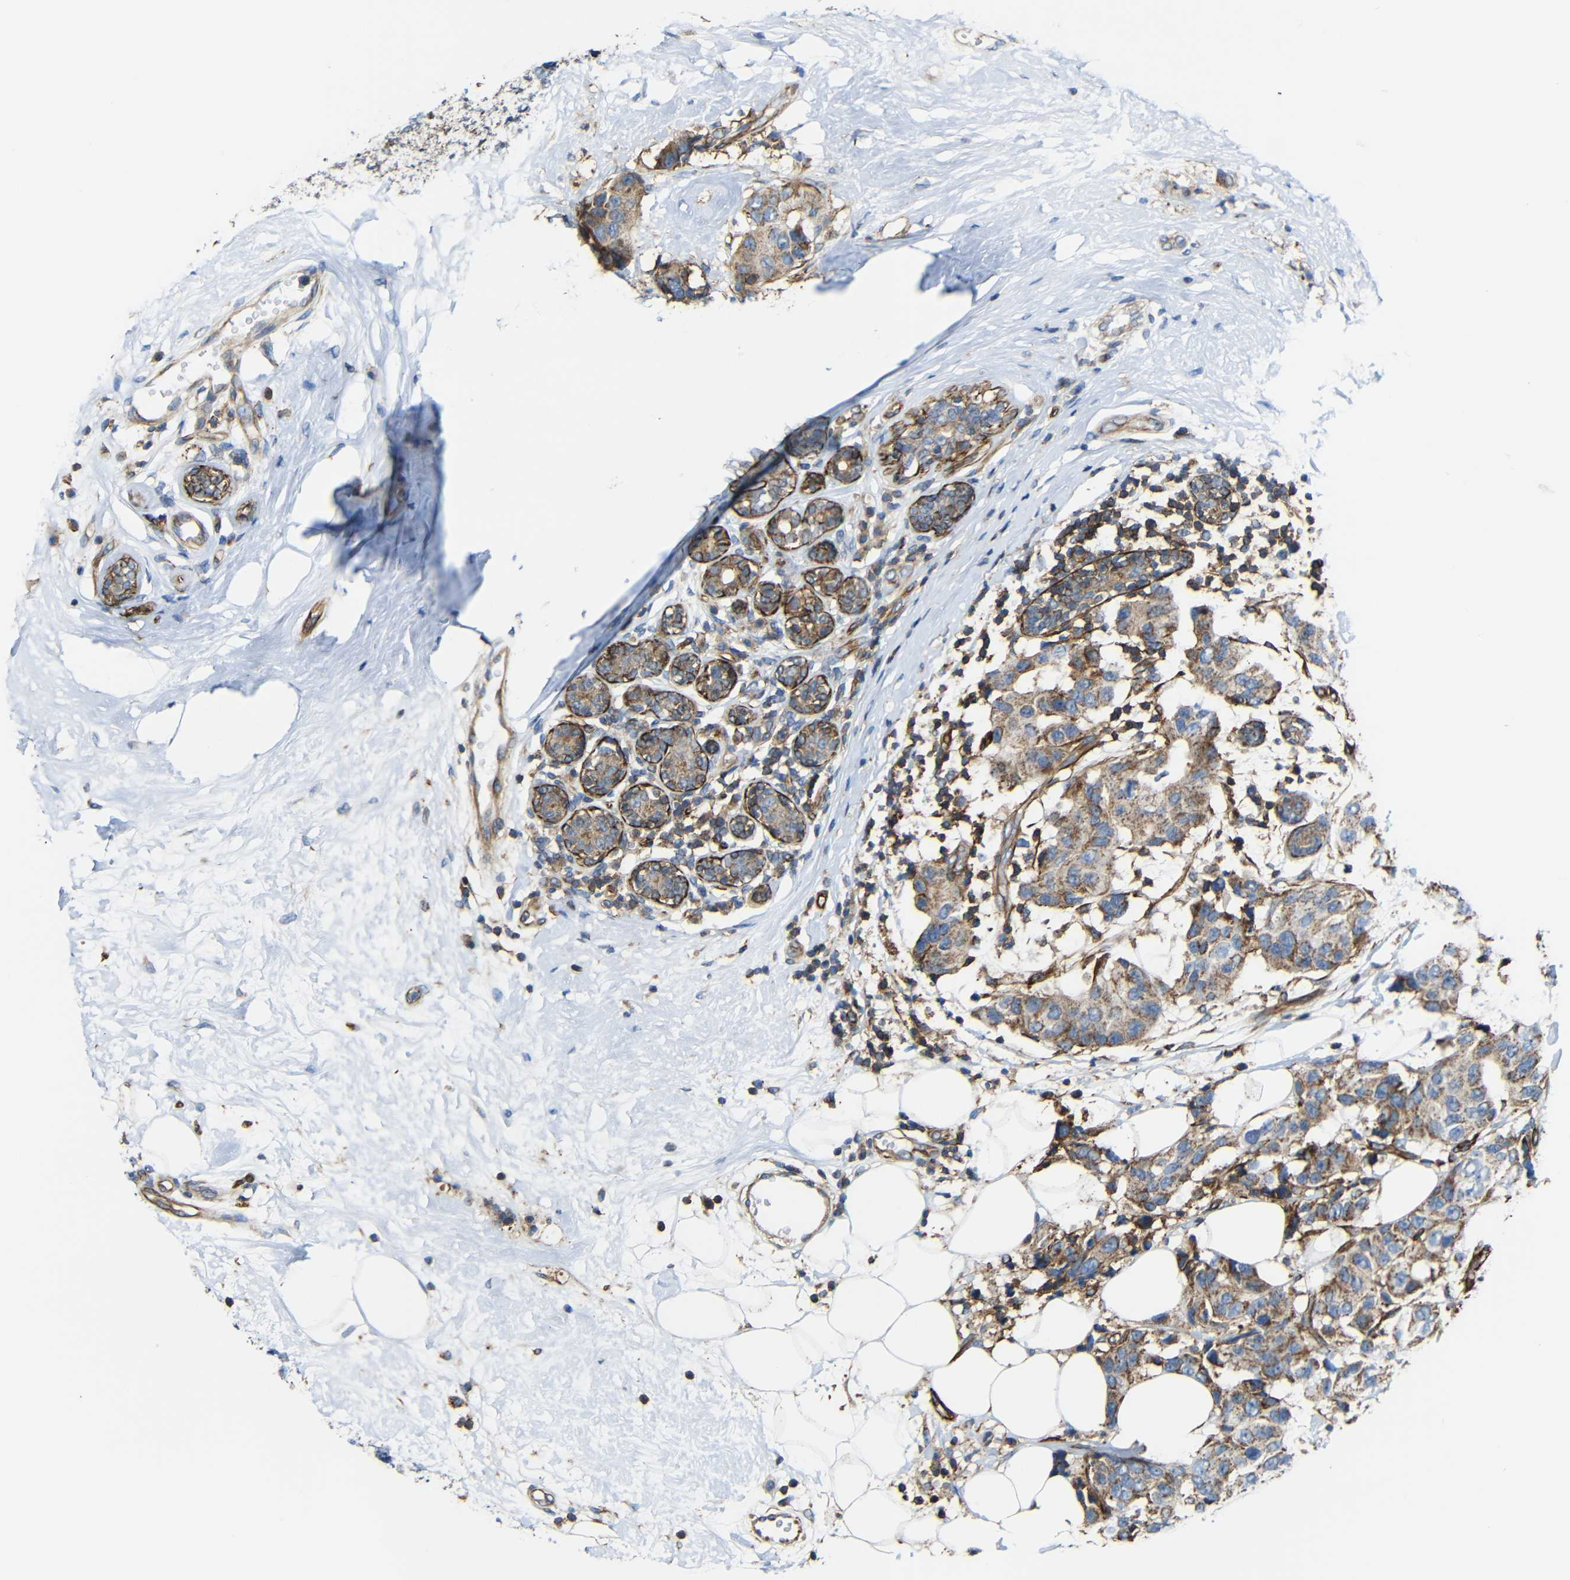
{"staining": {"intensity": "moderate", "quantity": ">75%", "location": "cytoplasmic/membranous"}, "tissue": "breast cancer", "cell_type": "Tumor cells", "image_type": "cancer", "snomed": [{"axis": "morphology", "description": "Normal tissue, NOS"}, {"axis": "morphology", "description": "Duct carcinoma"}, {"axis": "topography", "description": "Breast"}], "caption": "Protein expression by immunohistochemistry (IHC) exhibits moderate cytoplasmic/membranous positivity in about >75% of tumor cells in breast cancer.", "gene": "IGSF10", "patient": {"sex": "female", "age": 39}}